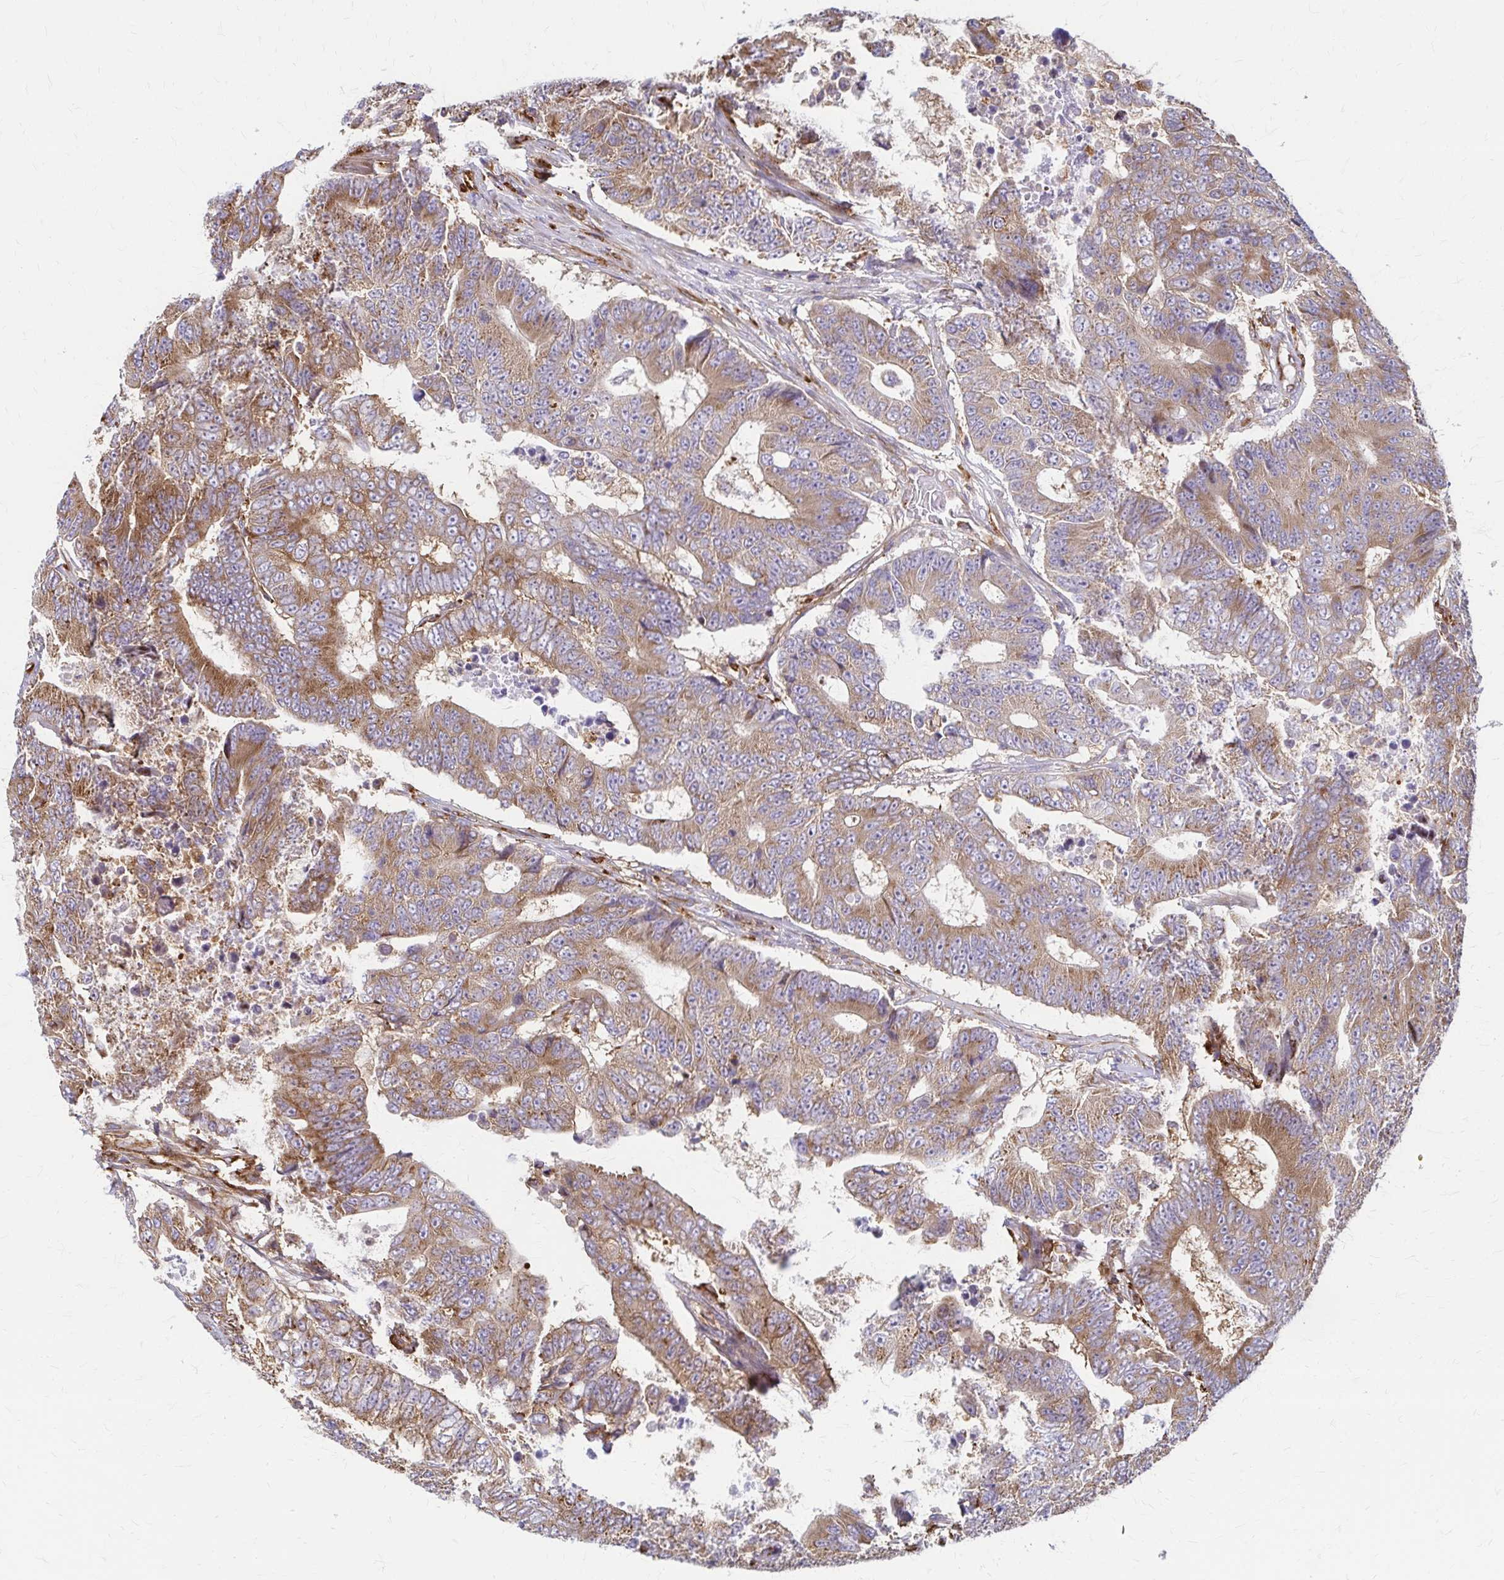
{"staining": {"intensity": "moderate", "quantity": "25%-75%", "location": "cytoplasmic/membranous"}, "tissue": "colorectal cancer", "cell_type": "Tumor cells", "image_type": "cancer", "snomed": [{"axis": "morphology", "description": "Adenocarcinoma, NOS"}, {"axis": "topography", "description": "Colon"}], "caption": "Immunohistochemistry (IHC) histopathology image of colorectal adenocarcinoma stained for a protein (brown), which demonstrates medium levels of moderate cytoplasmic/membranous expression in approximately 25%-75% of tumor cells.", "gene": "WASF2", "patient": {"sex": "female", "age": 48}}